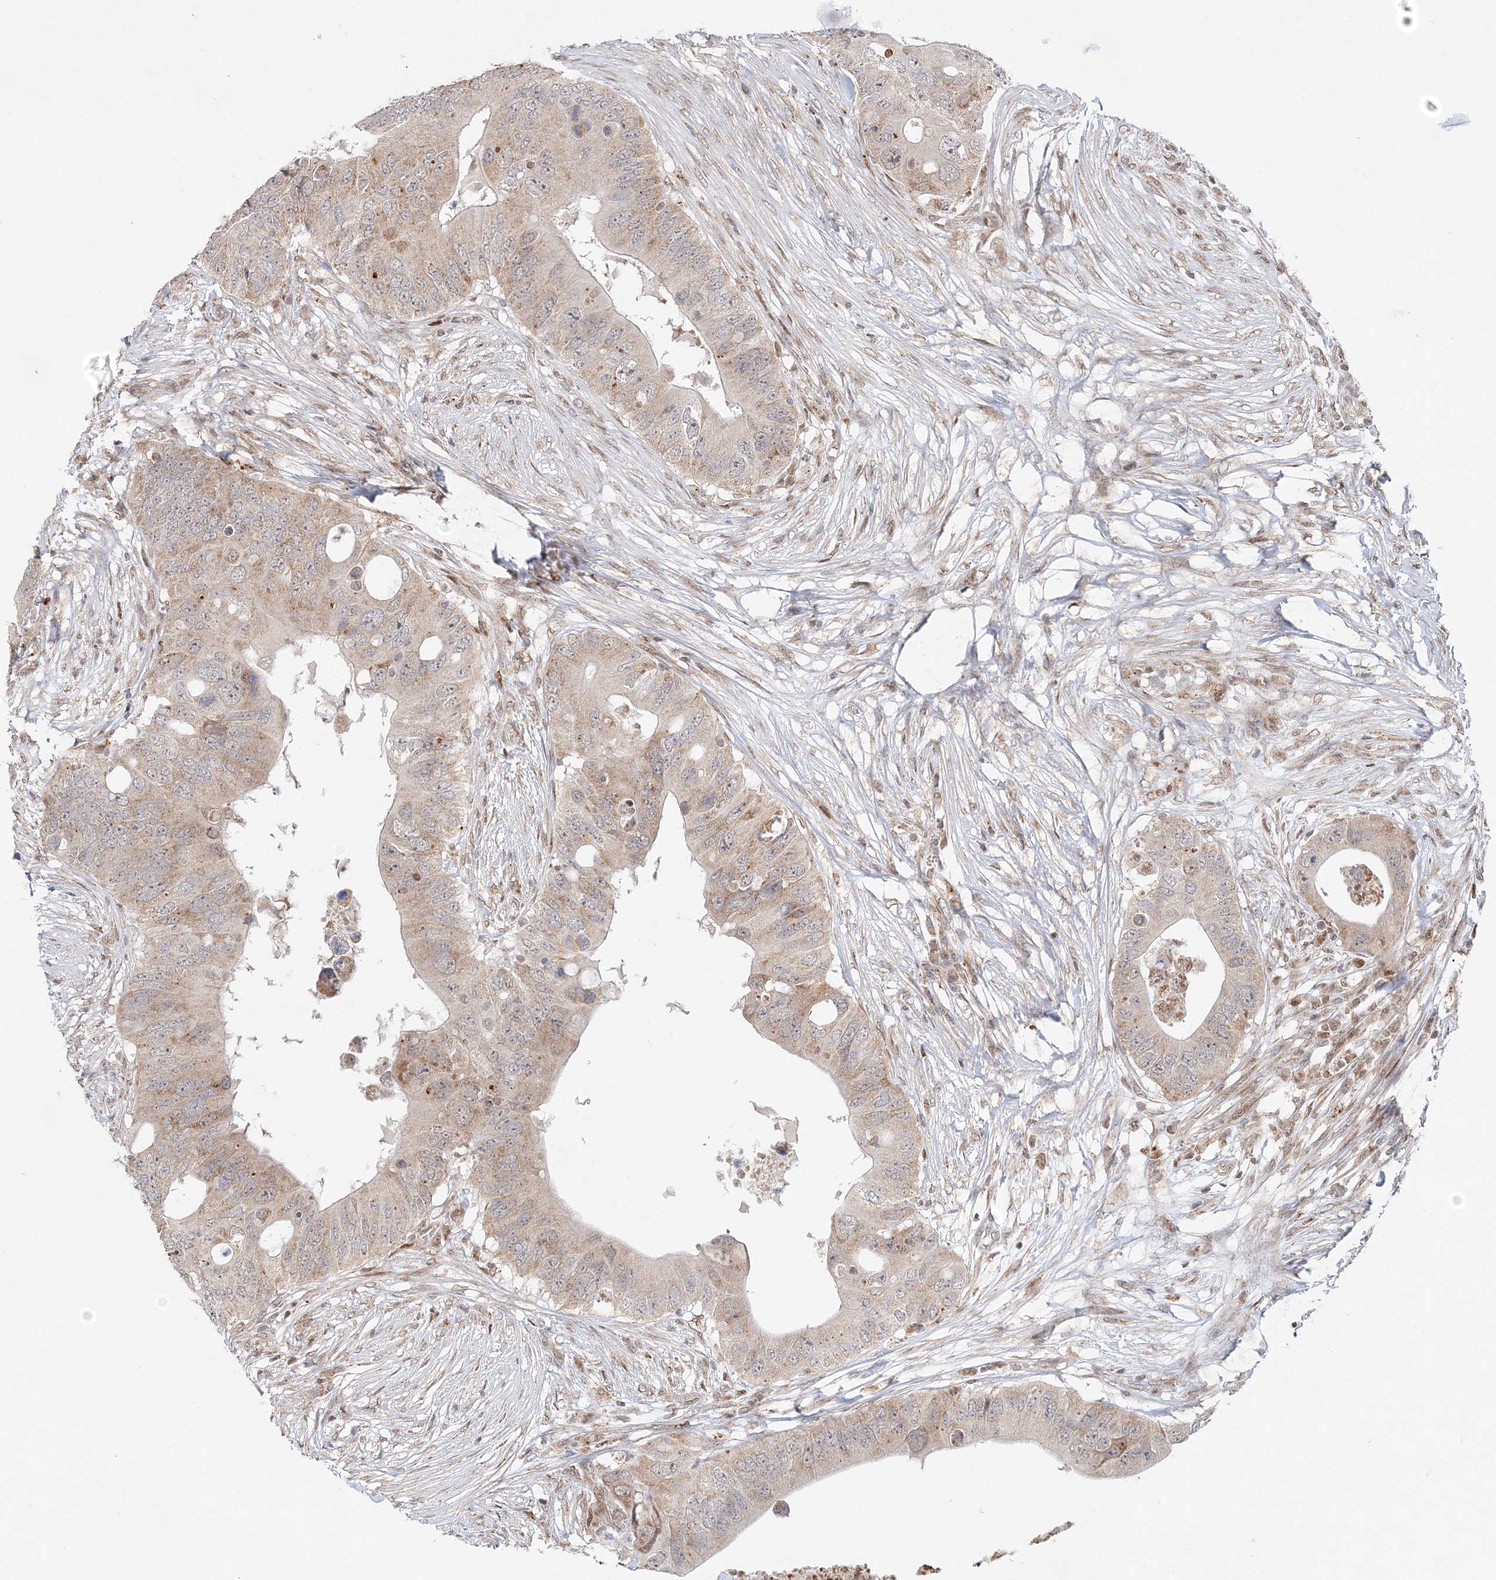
{"staining": {"intensity": "weak", "quantity": ">75%", "location": "cytoplasmic/membranous"}, "tissue": "colorectal cancer", "cell_type": "Tumor cells", "image_type": "cancer", "snomed": [{"axis": "morphology", "description": "Adenocarcinoma, NOS"}, {"axis": "topography", "description": "Colon"}], "caption": "Immunohistochemistry histopathology image of human colorectal cancer stained for a protein (brown), which reveals low levels of weak cytoplasmic/membranous staining in about >75% of tumor cells.", "gene": "RAB11FIP2", "patient": {"sex": "male", "age": 71}}